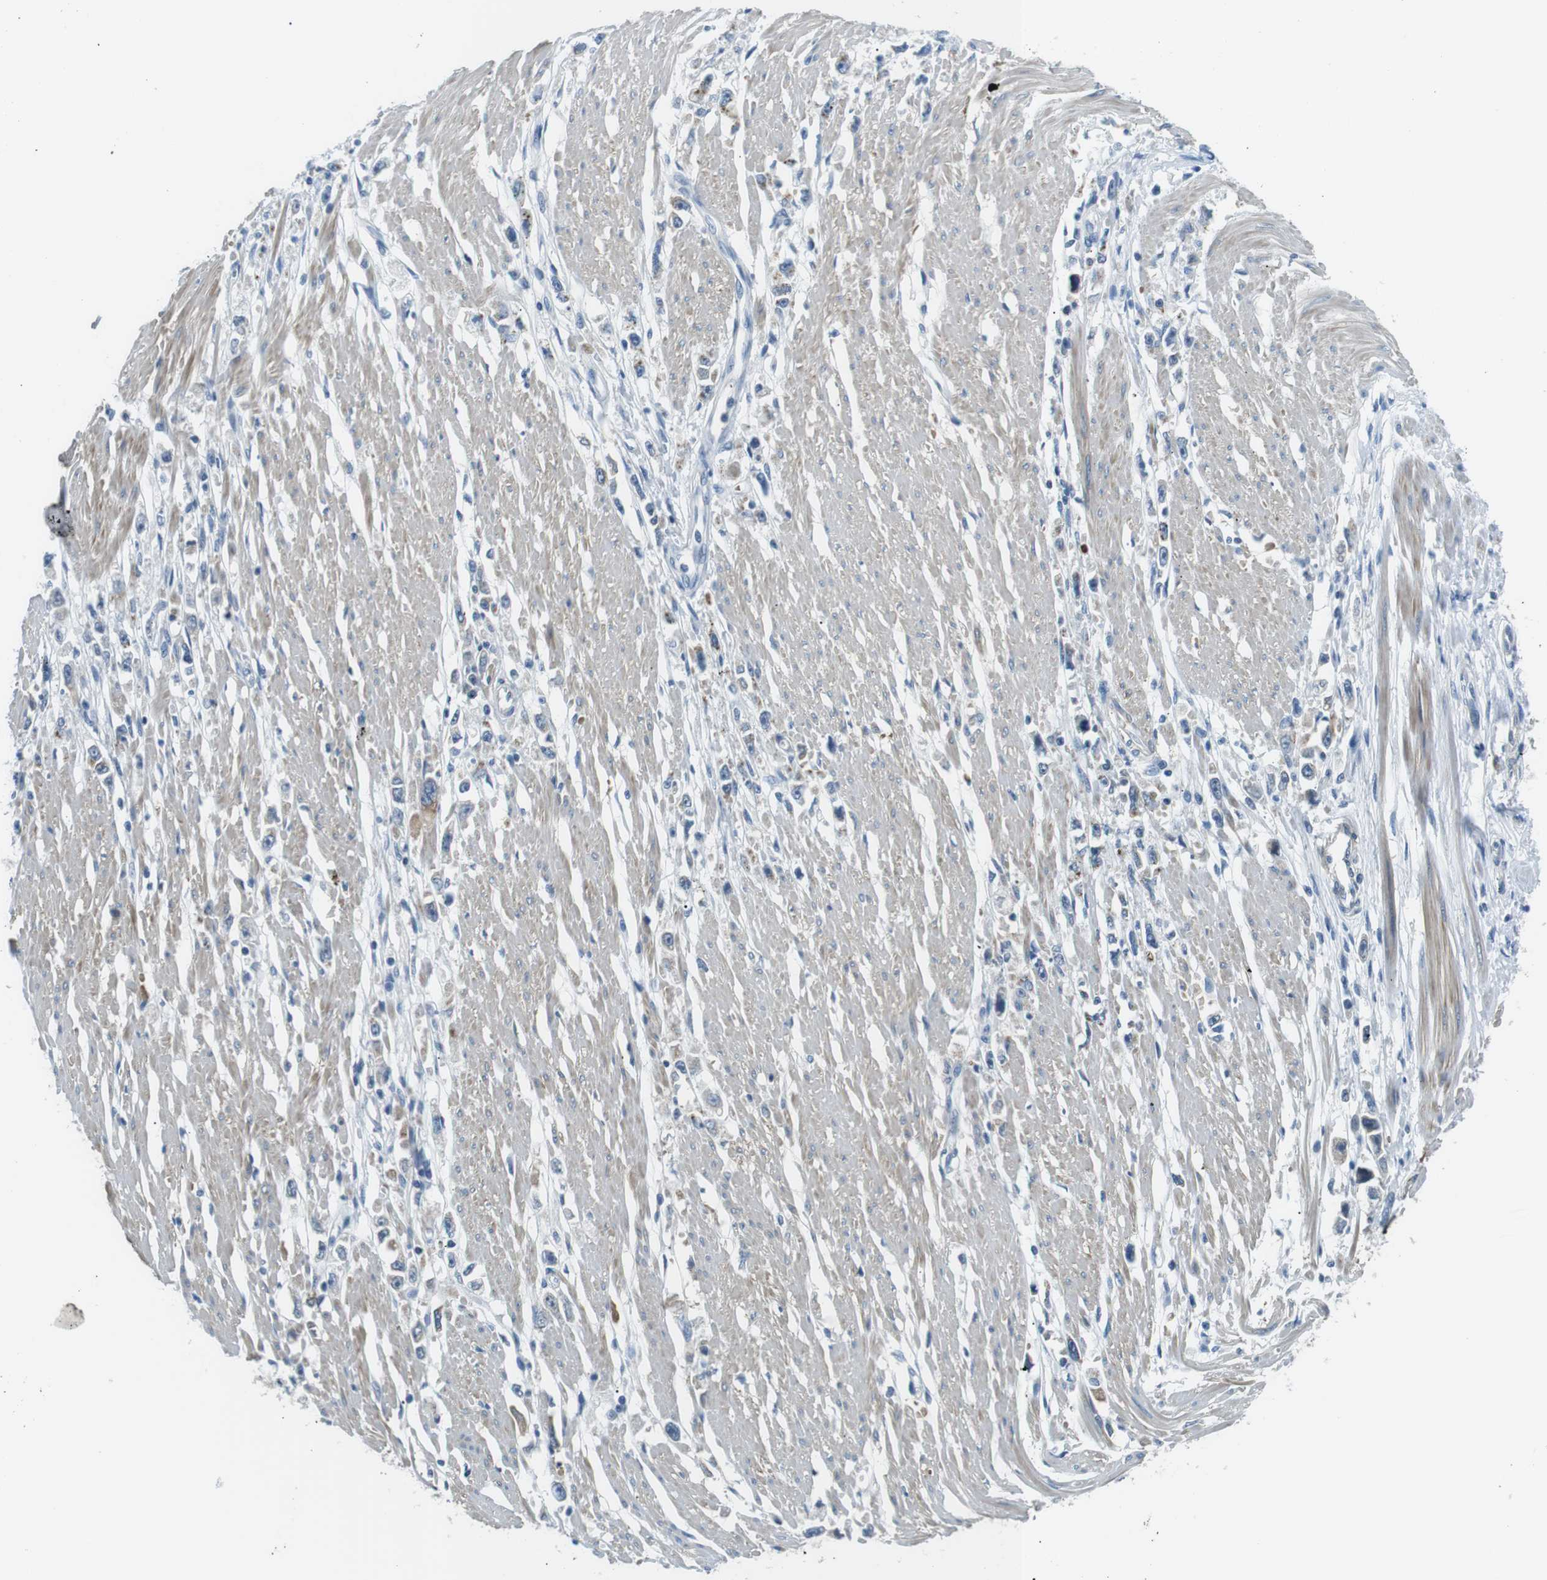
{"staining": {"intensity": "negative", "quantity": "none", "location": "none"}, "tissue": "stomach cancer", "cell_type": "Tumor cells", "image_type": "cancer", "snomed": [{"axis": "morphology", "description": "Adenocarcinoma, NOS"}, {"axis": "topography", "description": "Stomach"}], "caption": "This is a photomicrograph of IHC staining of stomach cancer (adenocarcinoma), which shows no positivity in tumor cells.", "gene": "WSCD1", "patient": {"sex": "female", "age": 59}}